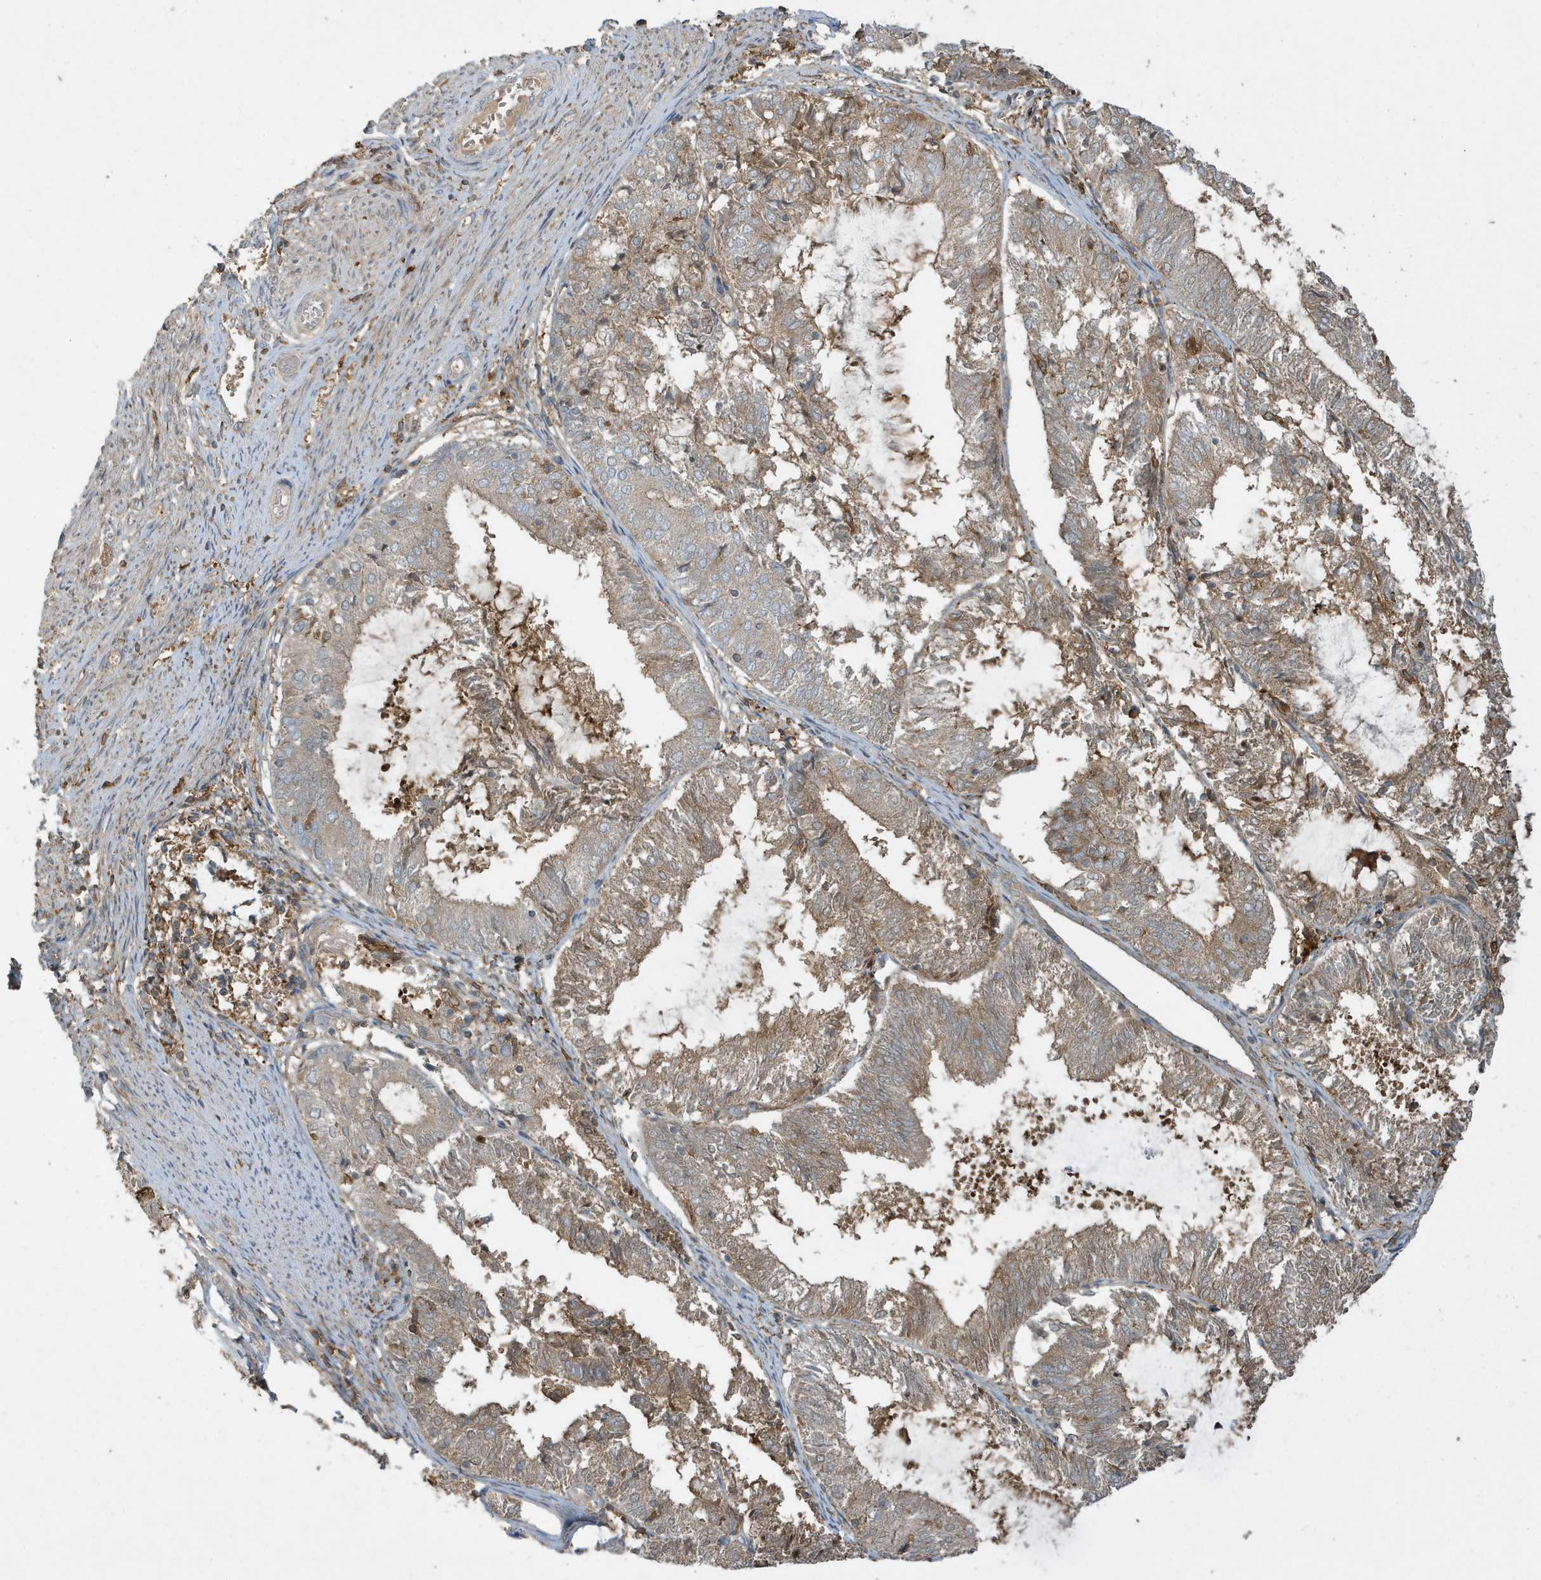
{"staining": {"intensity": "weak", "quantity": "25%-75%", "location": "cytoplasmic/membranous"}, "tissue": "endometrial cancer", "cell_type": "Tumor cells", "image_type": "cancer", "snomed": [{"axis": "morphology", "description": "Adenocarcinoma, NOS"}, {"axis": "topography", "description": "Endometrium"}], "caption": "Protein staining reveals weak cytoplasmic/membranous positivity in about 25%-75% of tumor cells in endometrial cancer (adenocarcinoma).", "gene": "ABTB1", "patient": {"sex": "female", "age": 81}}